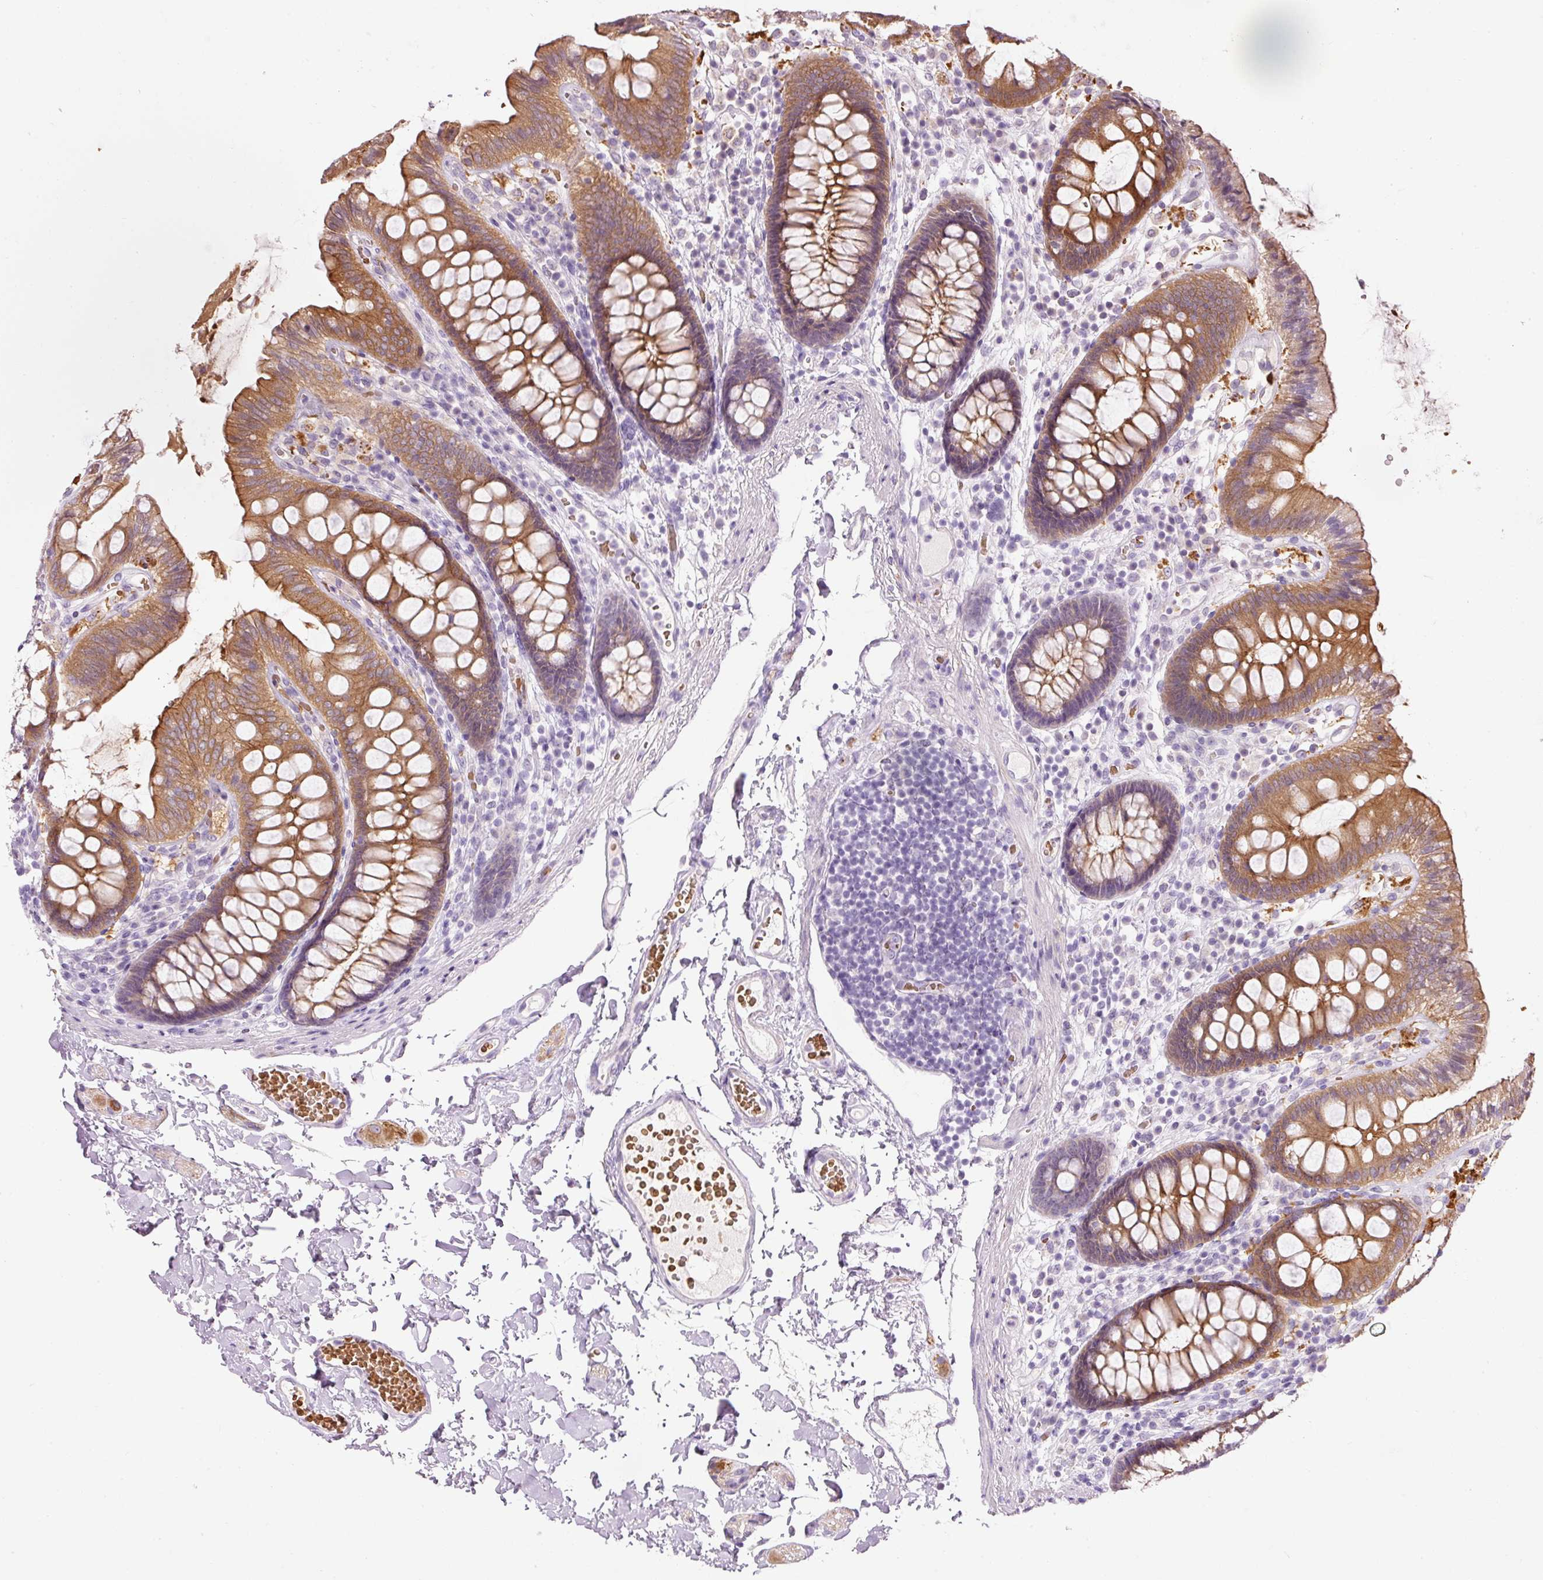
{"staining": {"intensity": "negative", "quantity": "none", "location": "none"}, "tissue": "colon", "cell_type": "Endothelial cells", "image_type": "normal", "snomed": [{"axis": "morphology", "description": "Normal tissue, NOS"}, {"axis": "topography", "description": "Colon"}], "caption": "Immunohistochemical staining of normal colon reveals no significant staining in endothelial cells.", "gene": "DHRS11", "patient": {"sex": "male", "age": 84}}